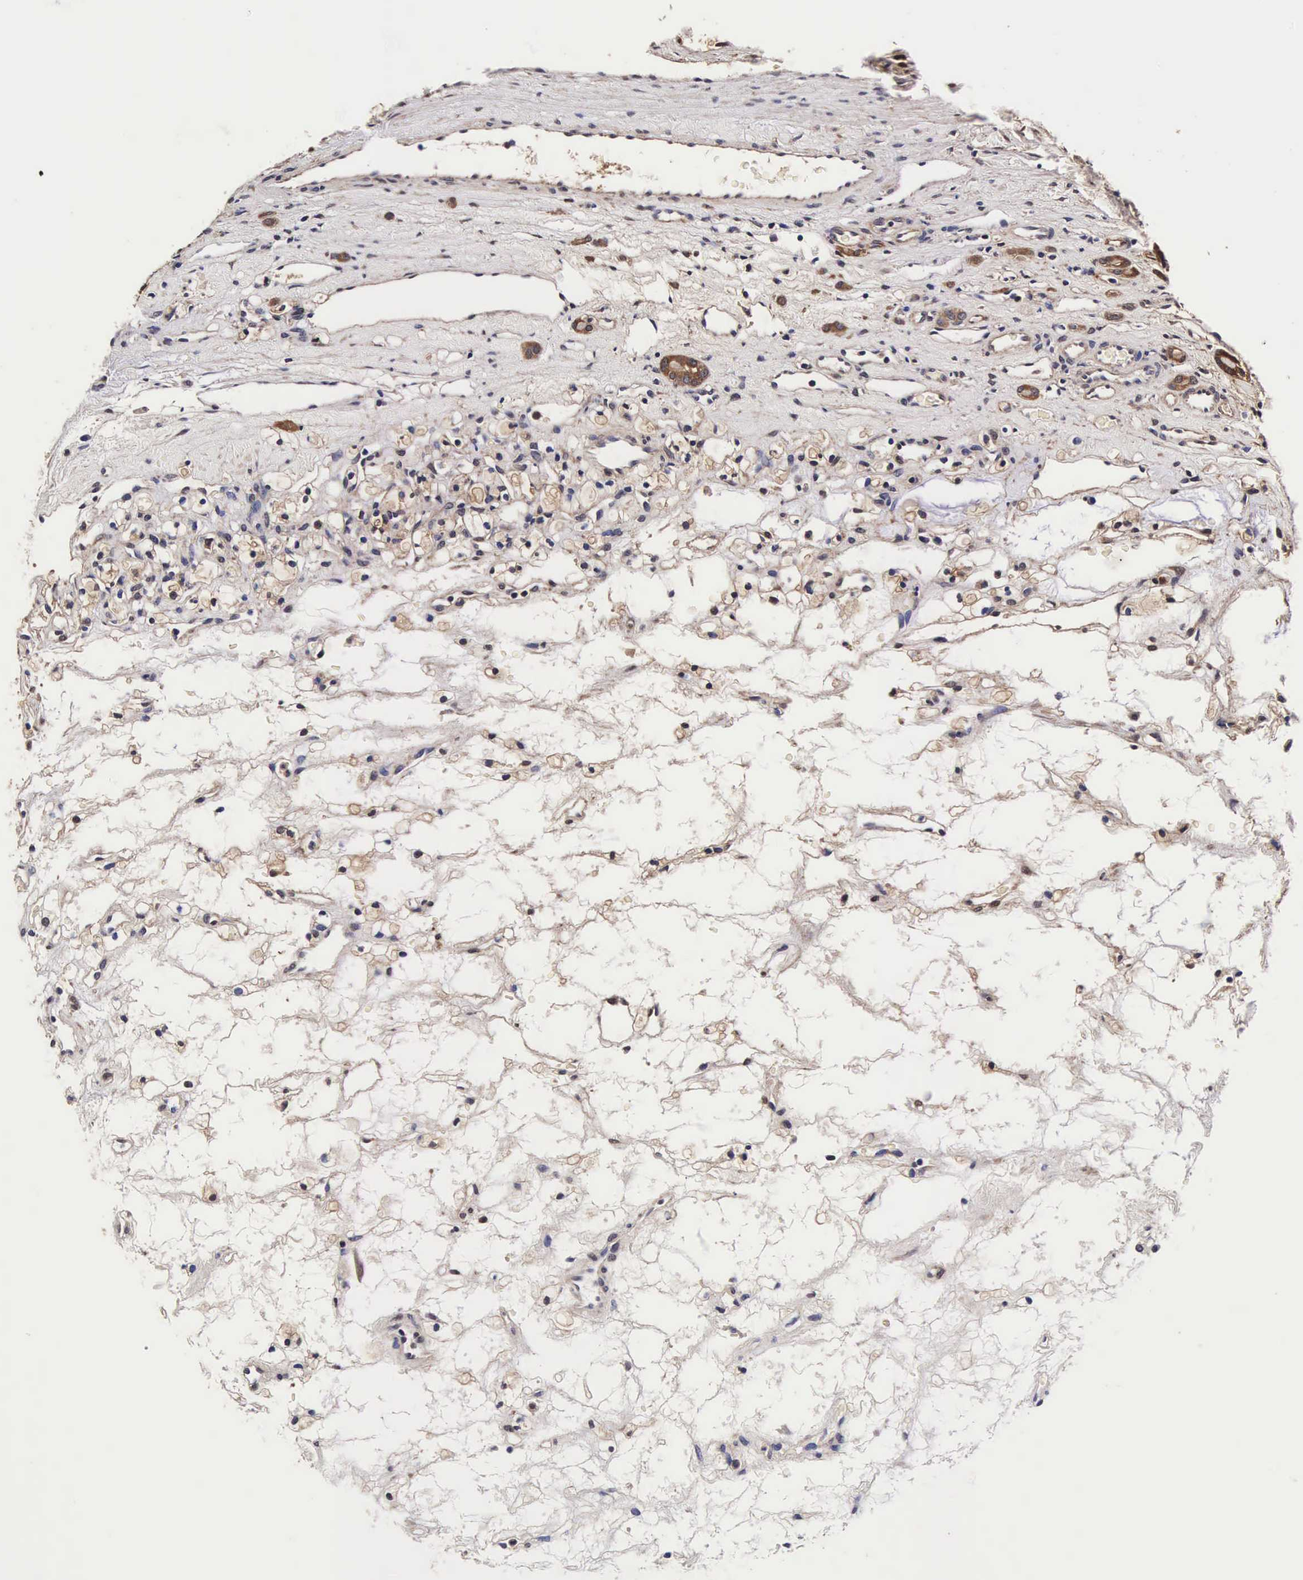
{"staining": {"intensity": "weak", "quantity": "25%-75%", "location": "cytoplasmic/membranous,nuclear"}, "tissue": "renal cancer", "cell_type": "Tumor cells", "image_type": "cancer", "snomed": [{"axis": "morphology", "description": "Adenocarcinoma, NOS"}, {"axis": "topography", "description": "Kidney"}], "caption": "Immunohistochemical staining of human renal cancer (adenocarcinoma) exhibits low levels of weak cytoplasmic/membranous and nuclear expression in approximately 25%-75% of tumor cells.", "gene": "TECPR2", "patient": {"sex": "female", "age": 60}}